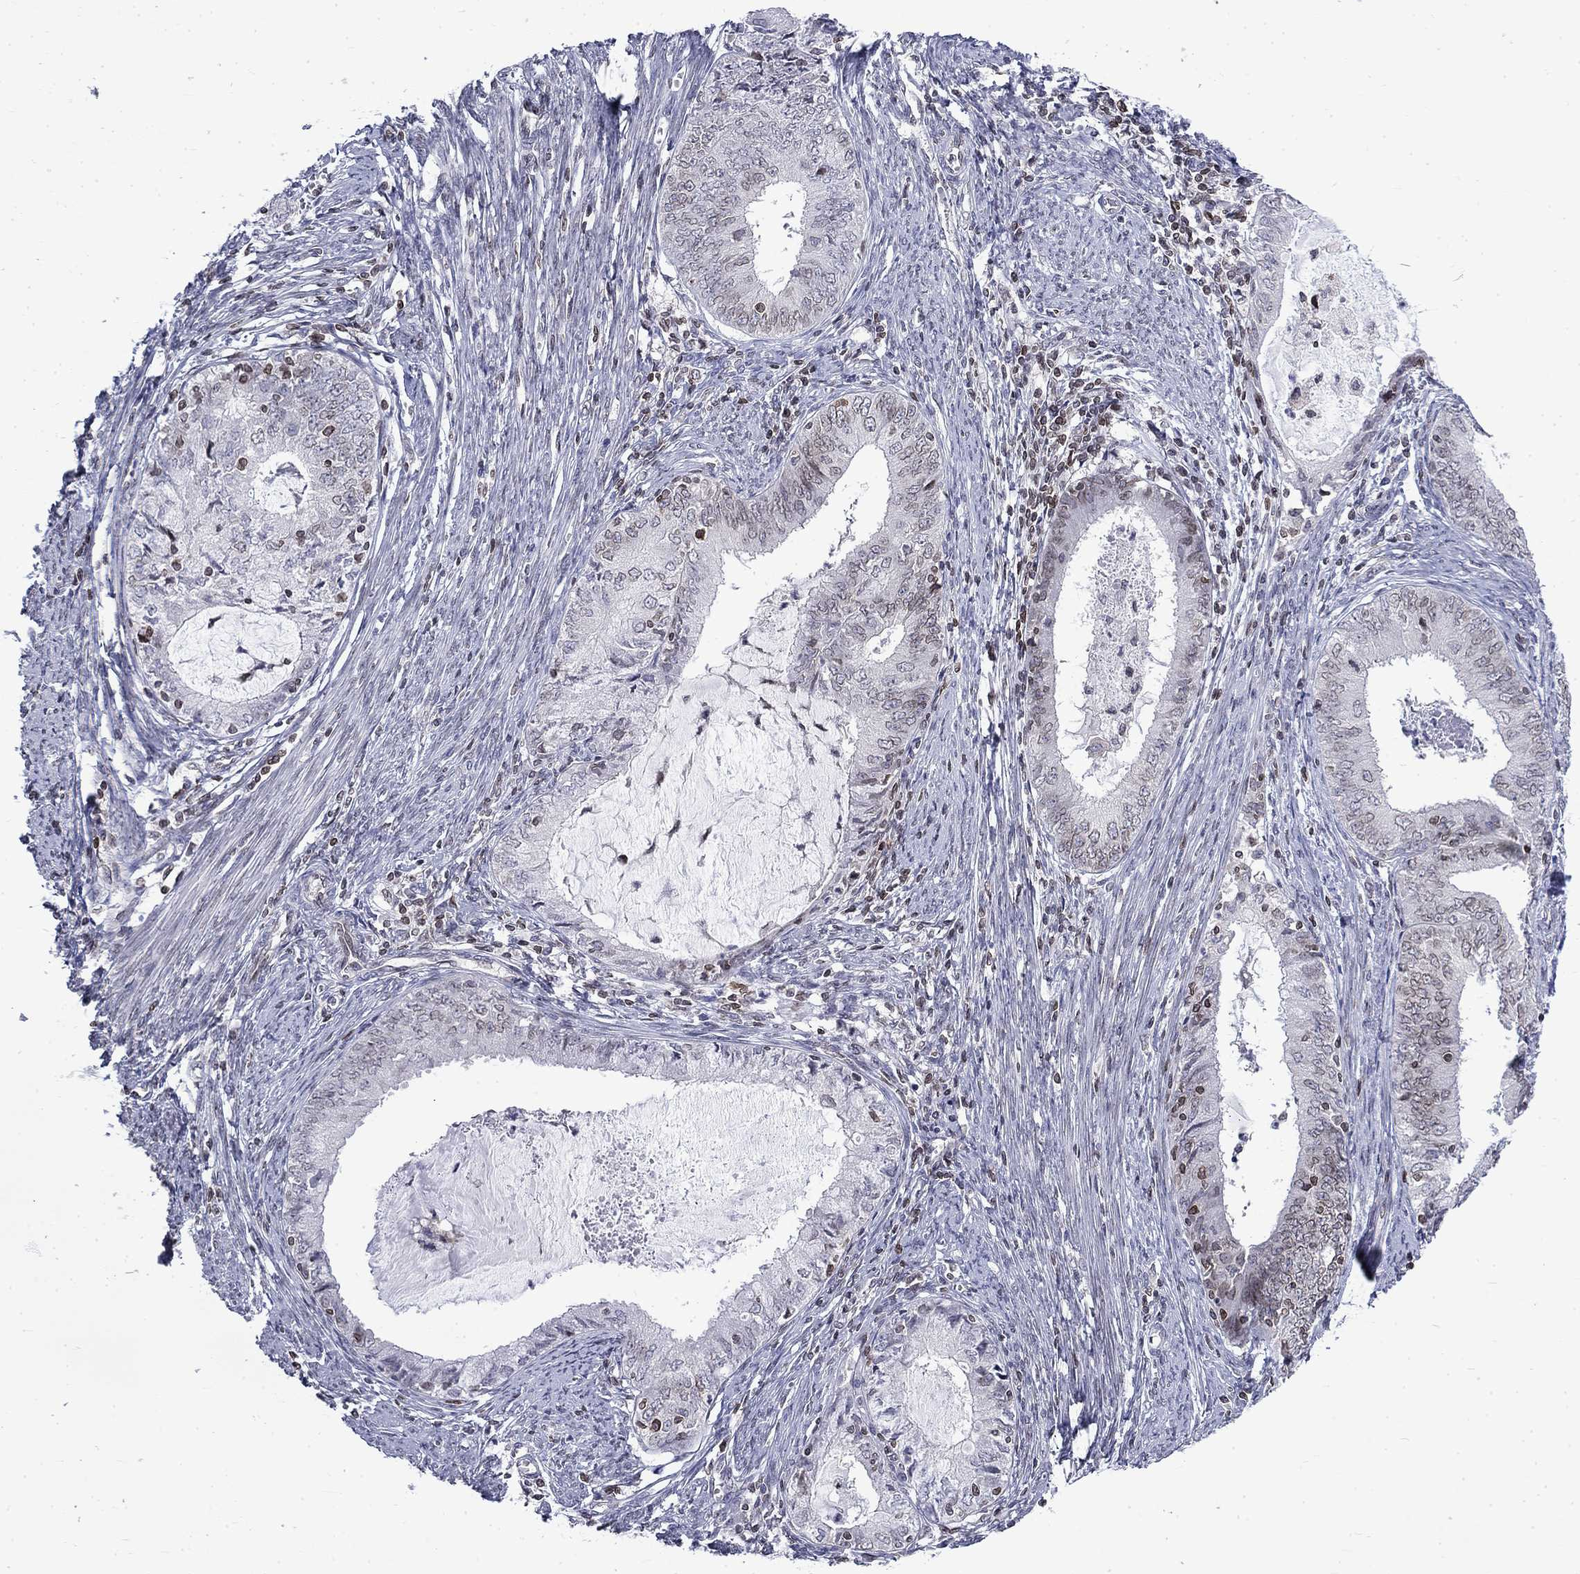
{"staining": {"intensity": "negative", "quantity": "none", "location": "none"}, "tissue": "endometrial cancer", "cell_type": "Tumor cells", "image_type": "cancer", "snomed": [{"axis": "morphology", "description": "Adenocarcinoma, NOS"}, {"axis": "topography", "description": "Endometrium"}], "caption": "High power microscopy micrograph of an immunohistochemistry (IHC) micrograph of endometrial cancer, revealing no significant expression in tumor cells.", "gene": "SLA", "patient": {"sex": "female", "age": 57}}